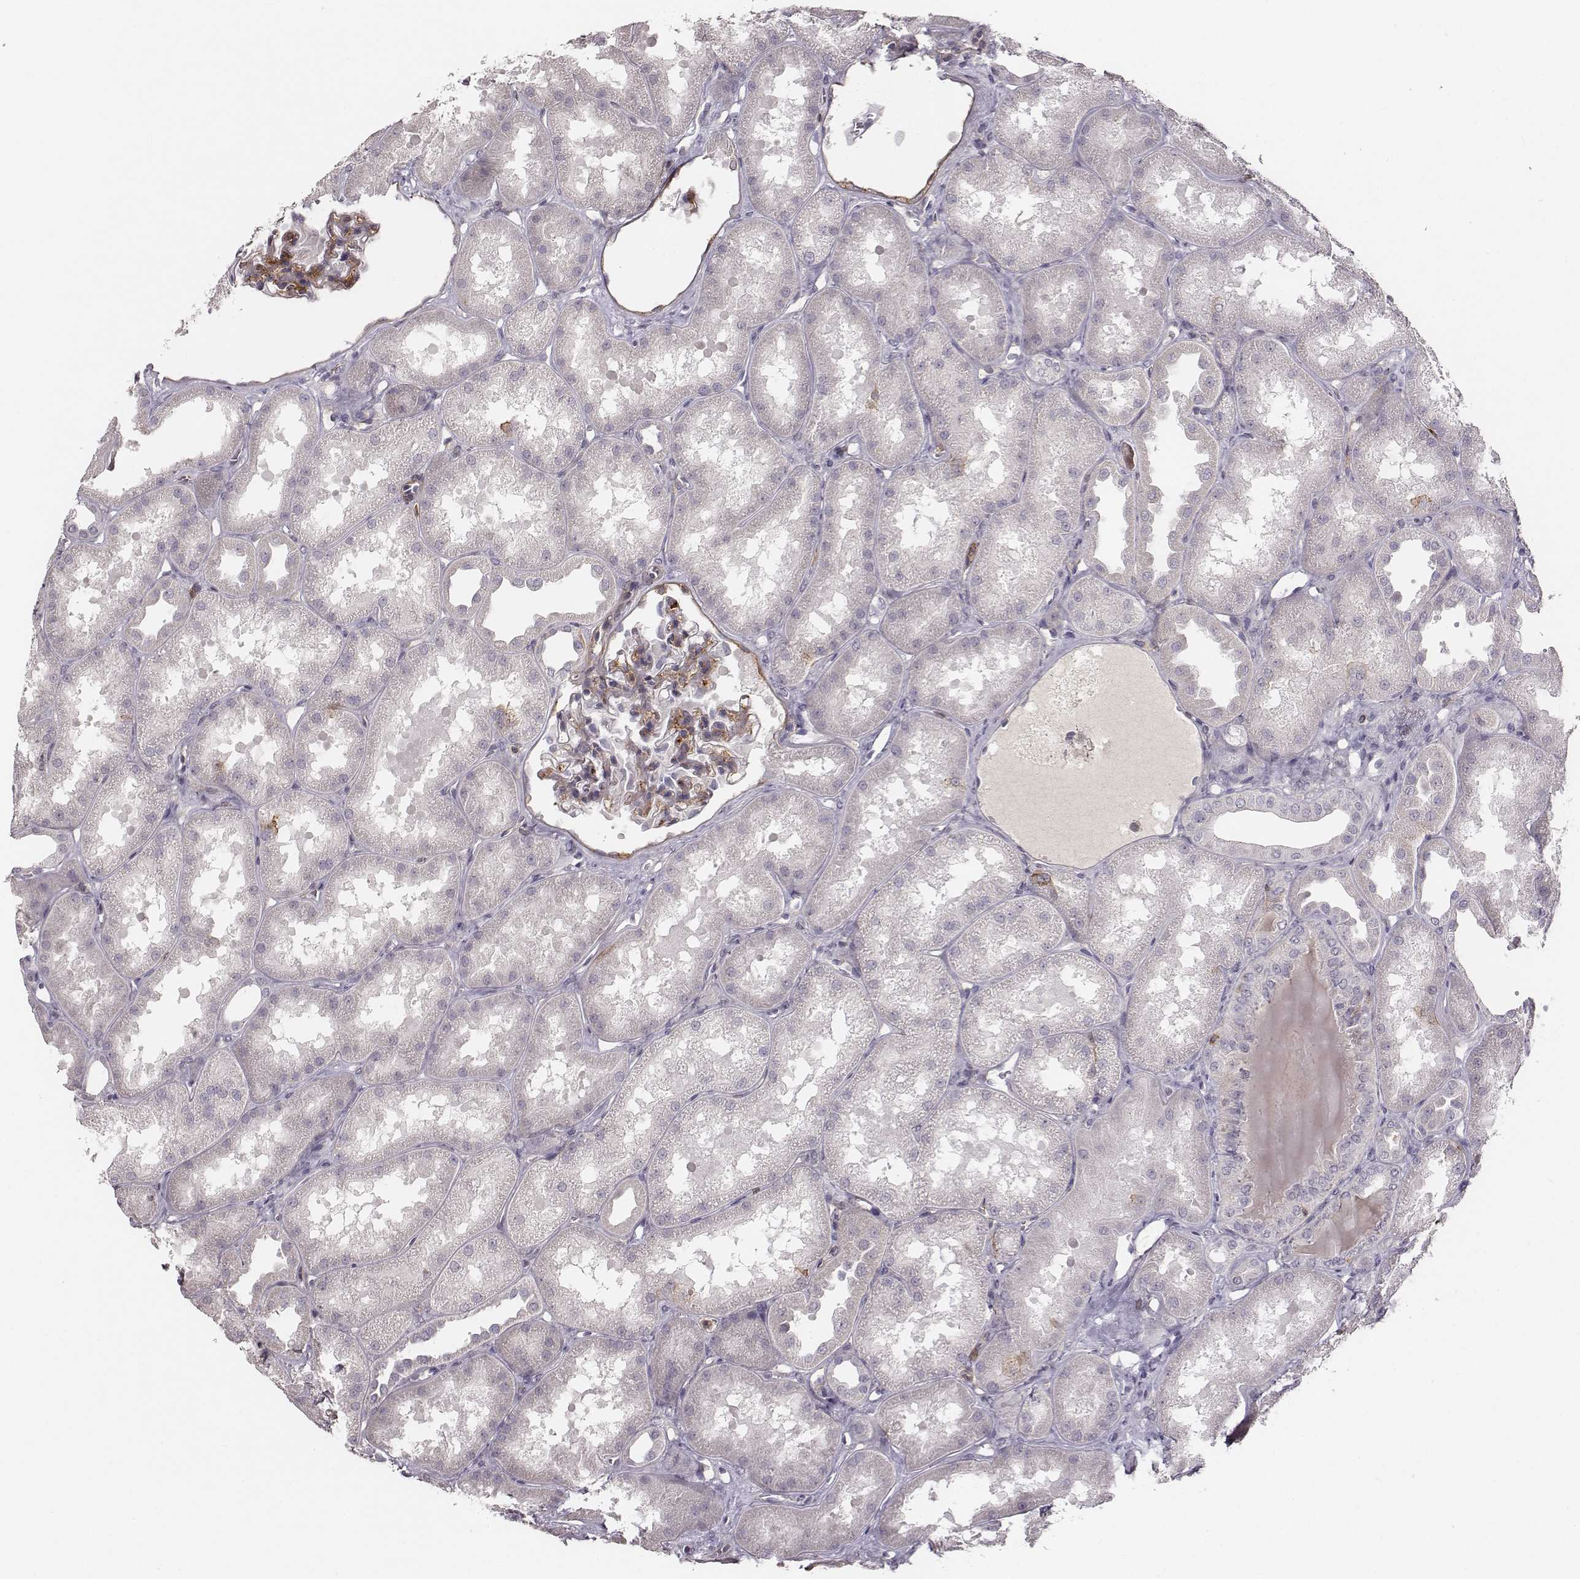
{"staining": {"intensity": "strong", "quantity": "<25%", "location": "cytoplasmic/membranous"}, "tissue": "kidney", "cell_type": "Cells in glomeruli", "image_type": "normal", "snomed": [{"axis": "morphology", "description": "Normal tissue, NOS"}, {"axis": "topography", "description": "Kidney"}], "caption": "Immunohistochemistry (DAB (3,3'-diaminobenzidine)) staining of unremarkable human kidney displays strong cytoplasmic/membranous protein expression in approximately <25% of cells in glomeruli. (DAB (3,3'-diaminobenzidine) = brown stain, brightfield microscopy at high magnification).", "gene": "ZYX", "patient": {"sex": "male", "age": 61}}